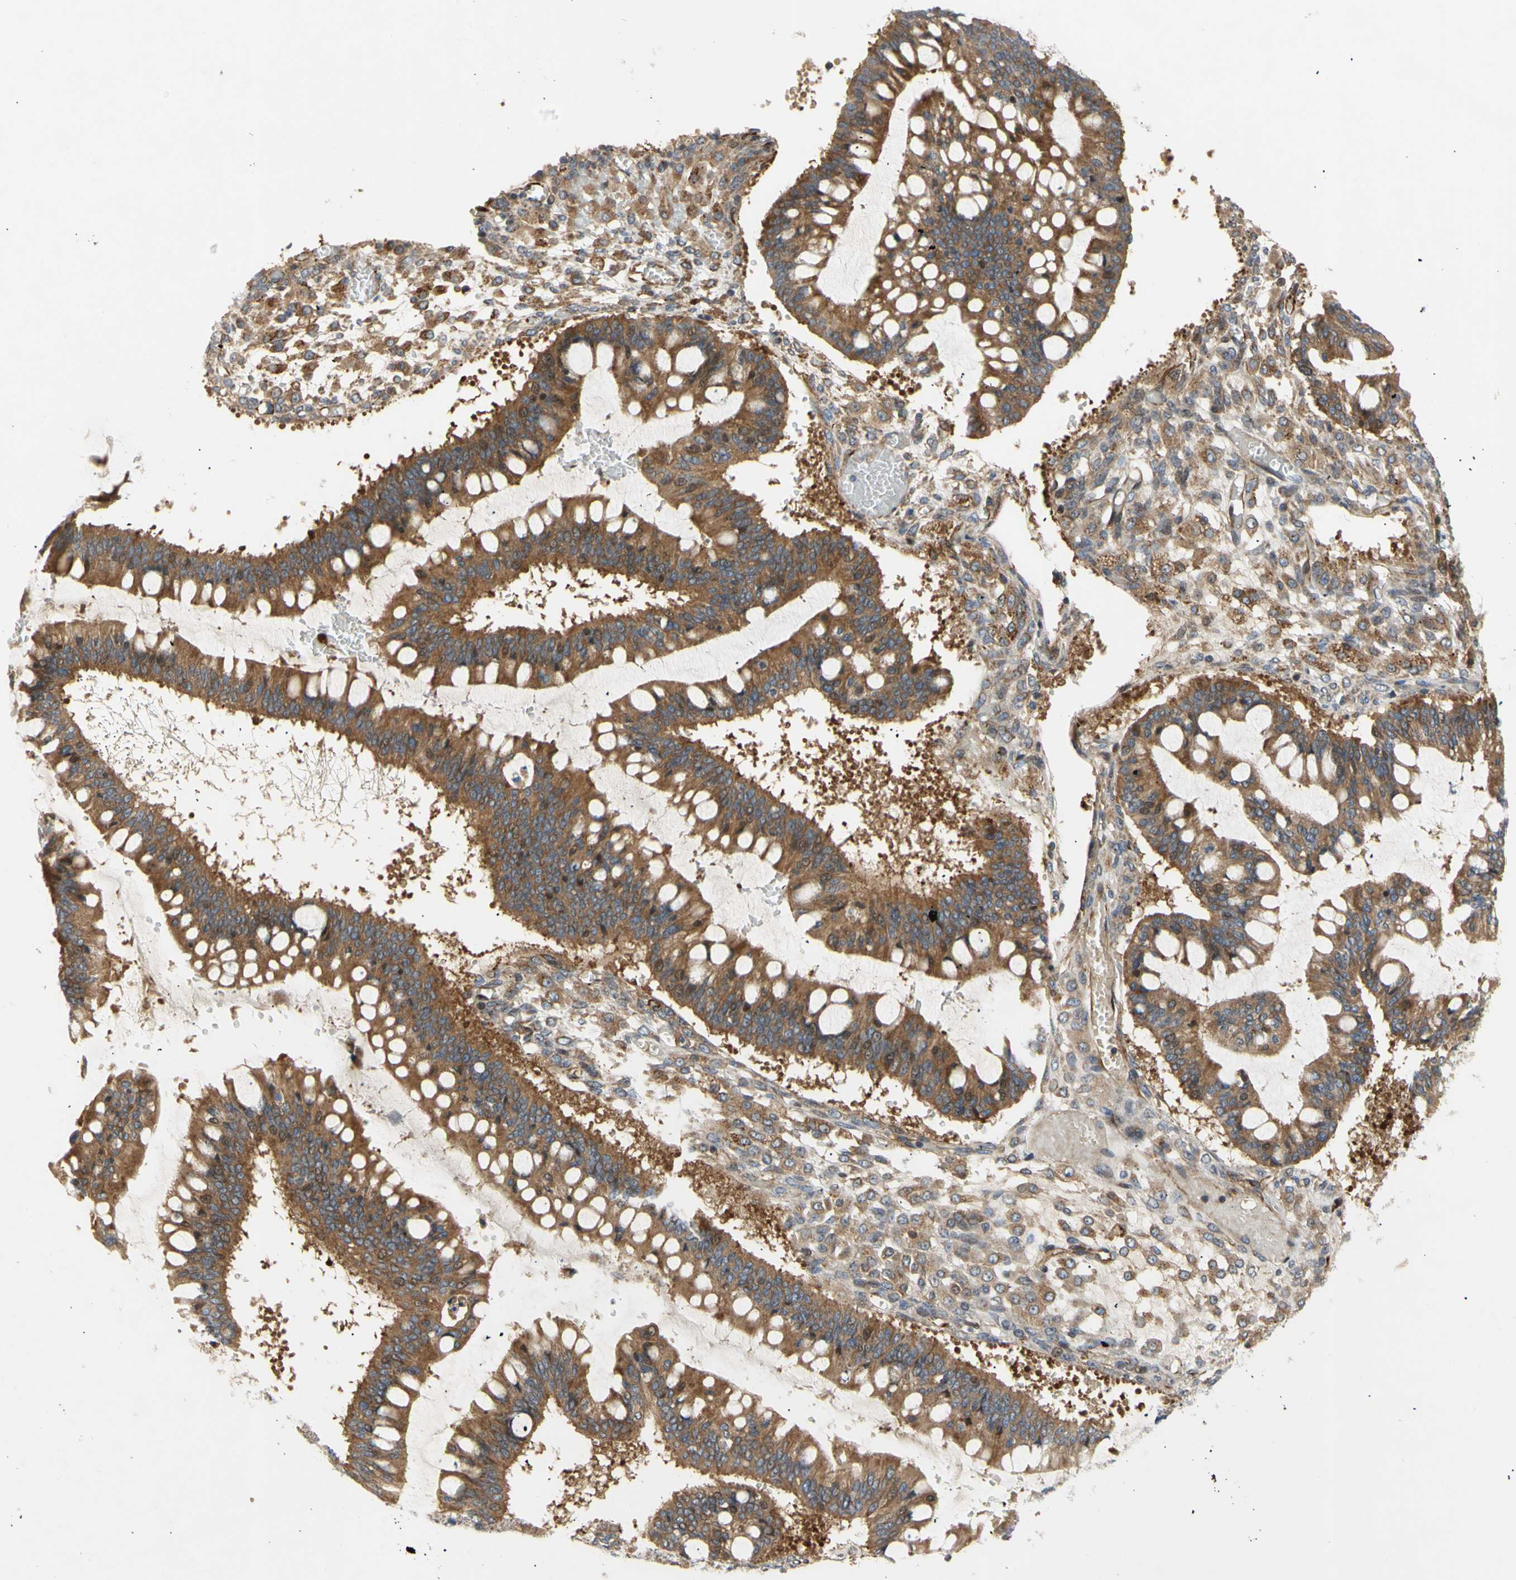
{"staining": {"intensity": "moderate", "quantity": ">75%", "location": "cytoplasmic/membranous"}, "tissue": "ovarian cancer", "cell_type": "Tumor cells", "image_type": "cancer", "snomed": [{"axis": "morphology", "description": "Cystadenocarcinoma, mucinous, NOS"}, {"axis": "topography", "description": "Ovary"}], "caption": "Human ovarian cancer (mucinous cystadenocarcinoma) stained with a protein marker displays moderate staining in tumor cells.", "gene": "TUBG2", "patient": {"sex": "female", "age": 73}}